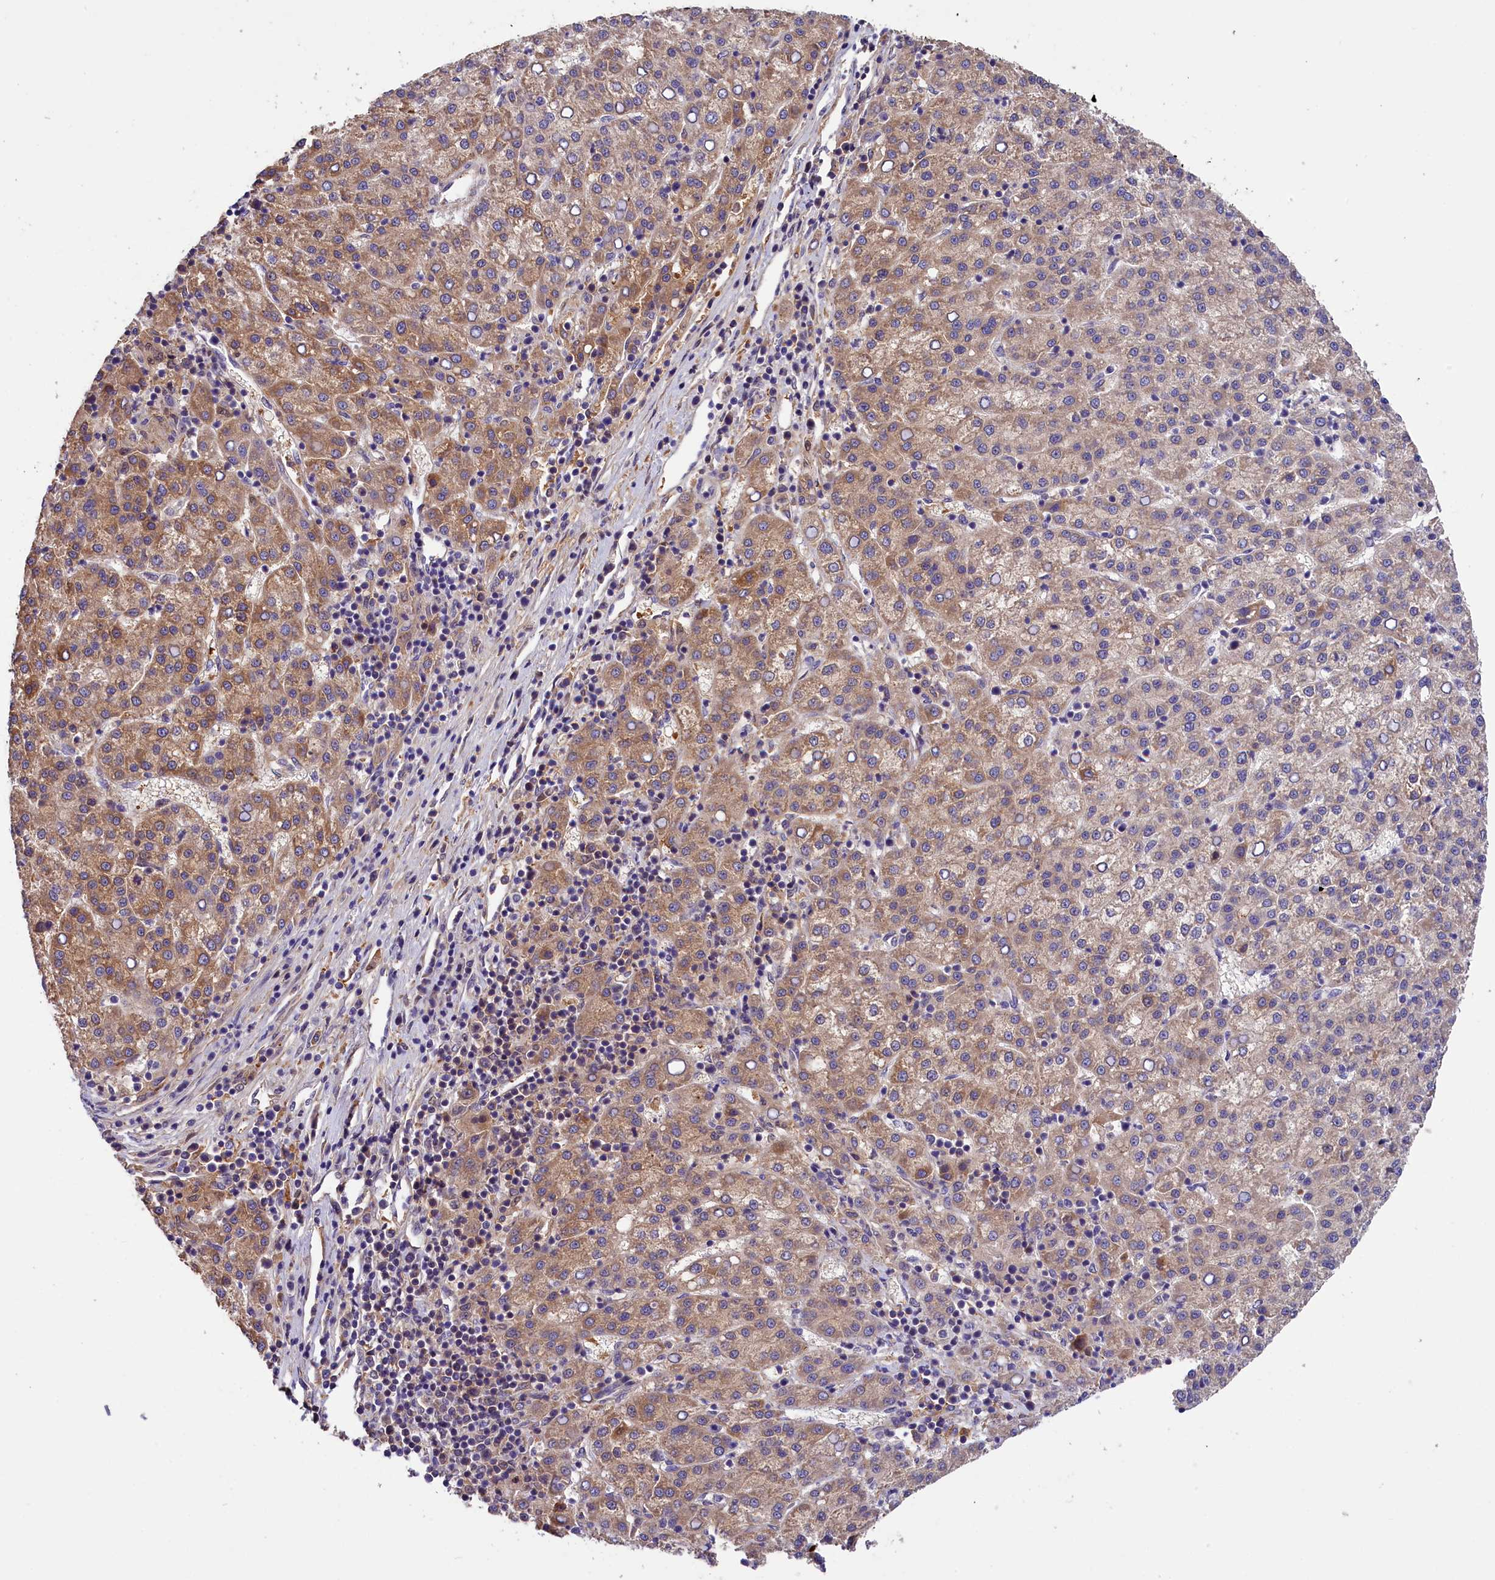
{"staining": {"intensity": "moderate", "quantity": "25%-75%", "location": "cytoplasmic/membranous"}, "tissue": "liver cancer", "cell_type": "Tumor cells", "image_type": "cancer", "snomed": [{"axis": "morphology", "description": "Carcinoma, Hepatocellular, NOS"}, {"axis": "topography", "description": "Liver"}], "caption": "The micrograph shows staining of liver hepatocellular carcinoma, revealing moderate cytoplasmic/membranous protein positivity (brown color) within tumor cells.", "gene": "PHAF1", "patient": {"sex": "female", "age": 58}}